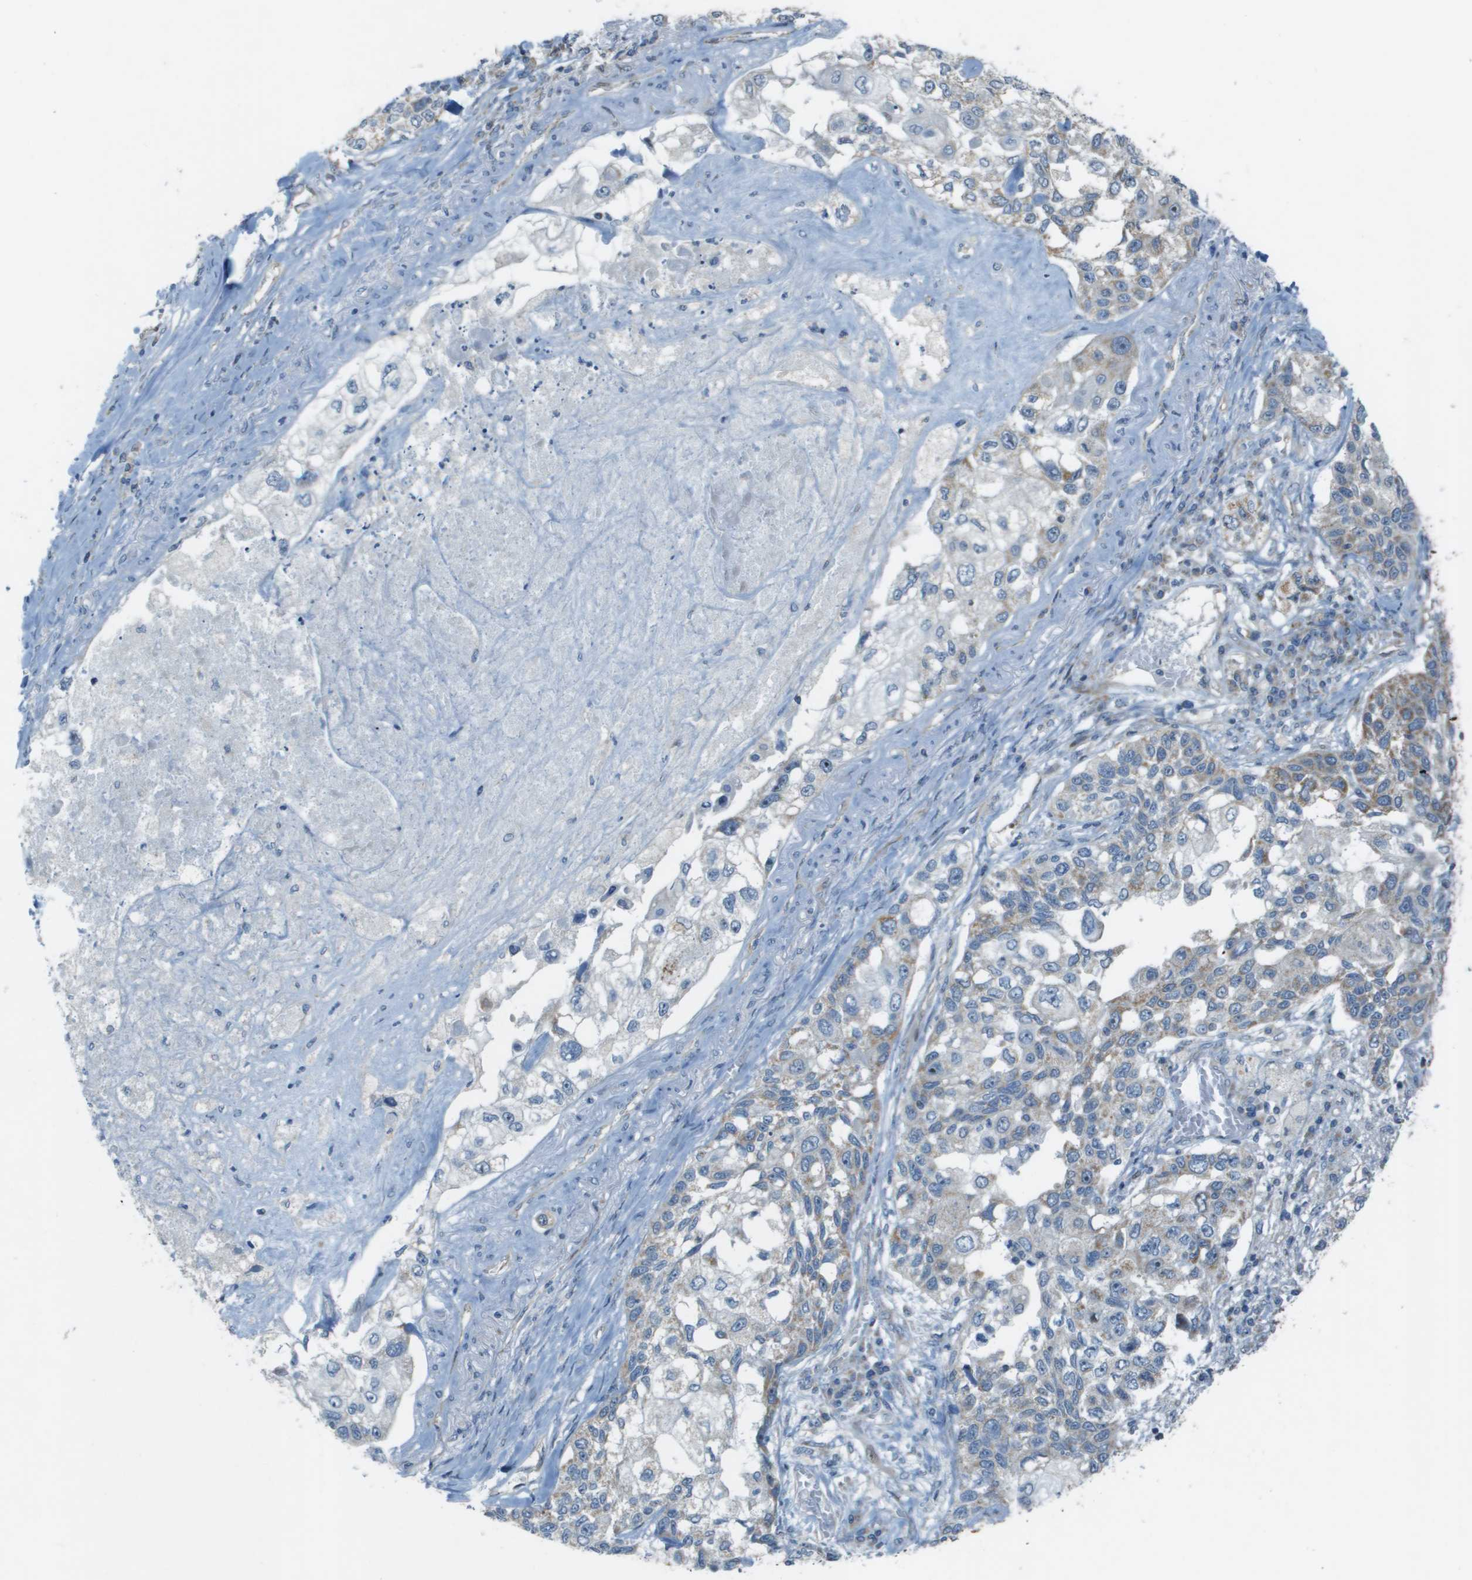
{"staining": {"intensity": "weak", "quantity": "<25%", "location": "cytoplasmic/membranous"}, "tissue": "lung cancer", "cell_type": "Tumor cells", "image_type": "cancer", "snomed": [{"axis": "morphology", "description": "Squamous cell carcinoma, NOS"}, {"axis": "topography", "description": "Lung"}], "caption": "The micrograph demonstrates no staining of tumor cells in lung cancer. Brightfield microscopy of IHC stained with DAB (brown) and hematoxylin (blue), captured at high magnification.", "gene": "MGAT3", "patient": {"sex": "male", "age": 71}}